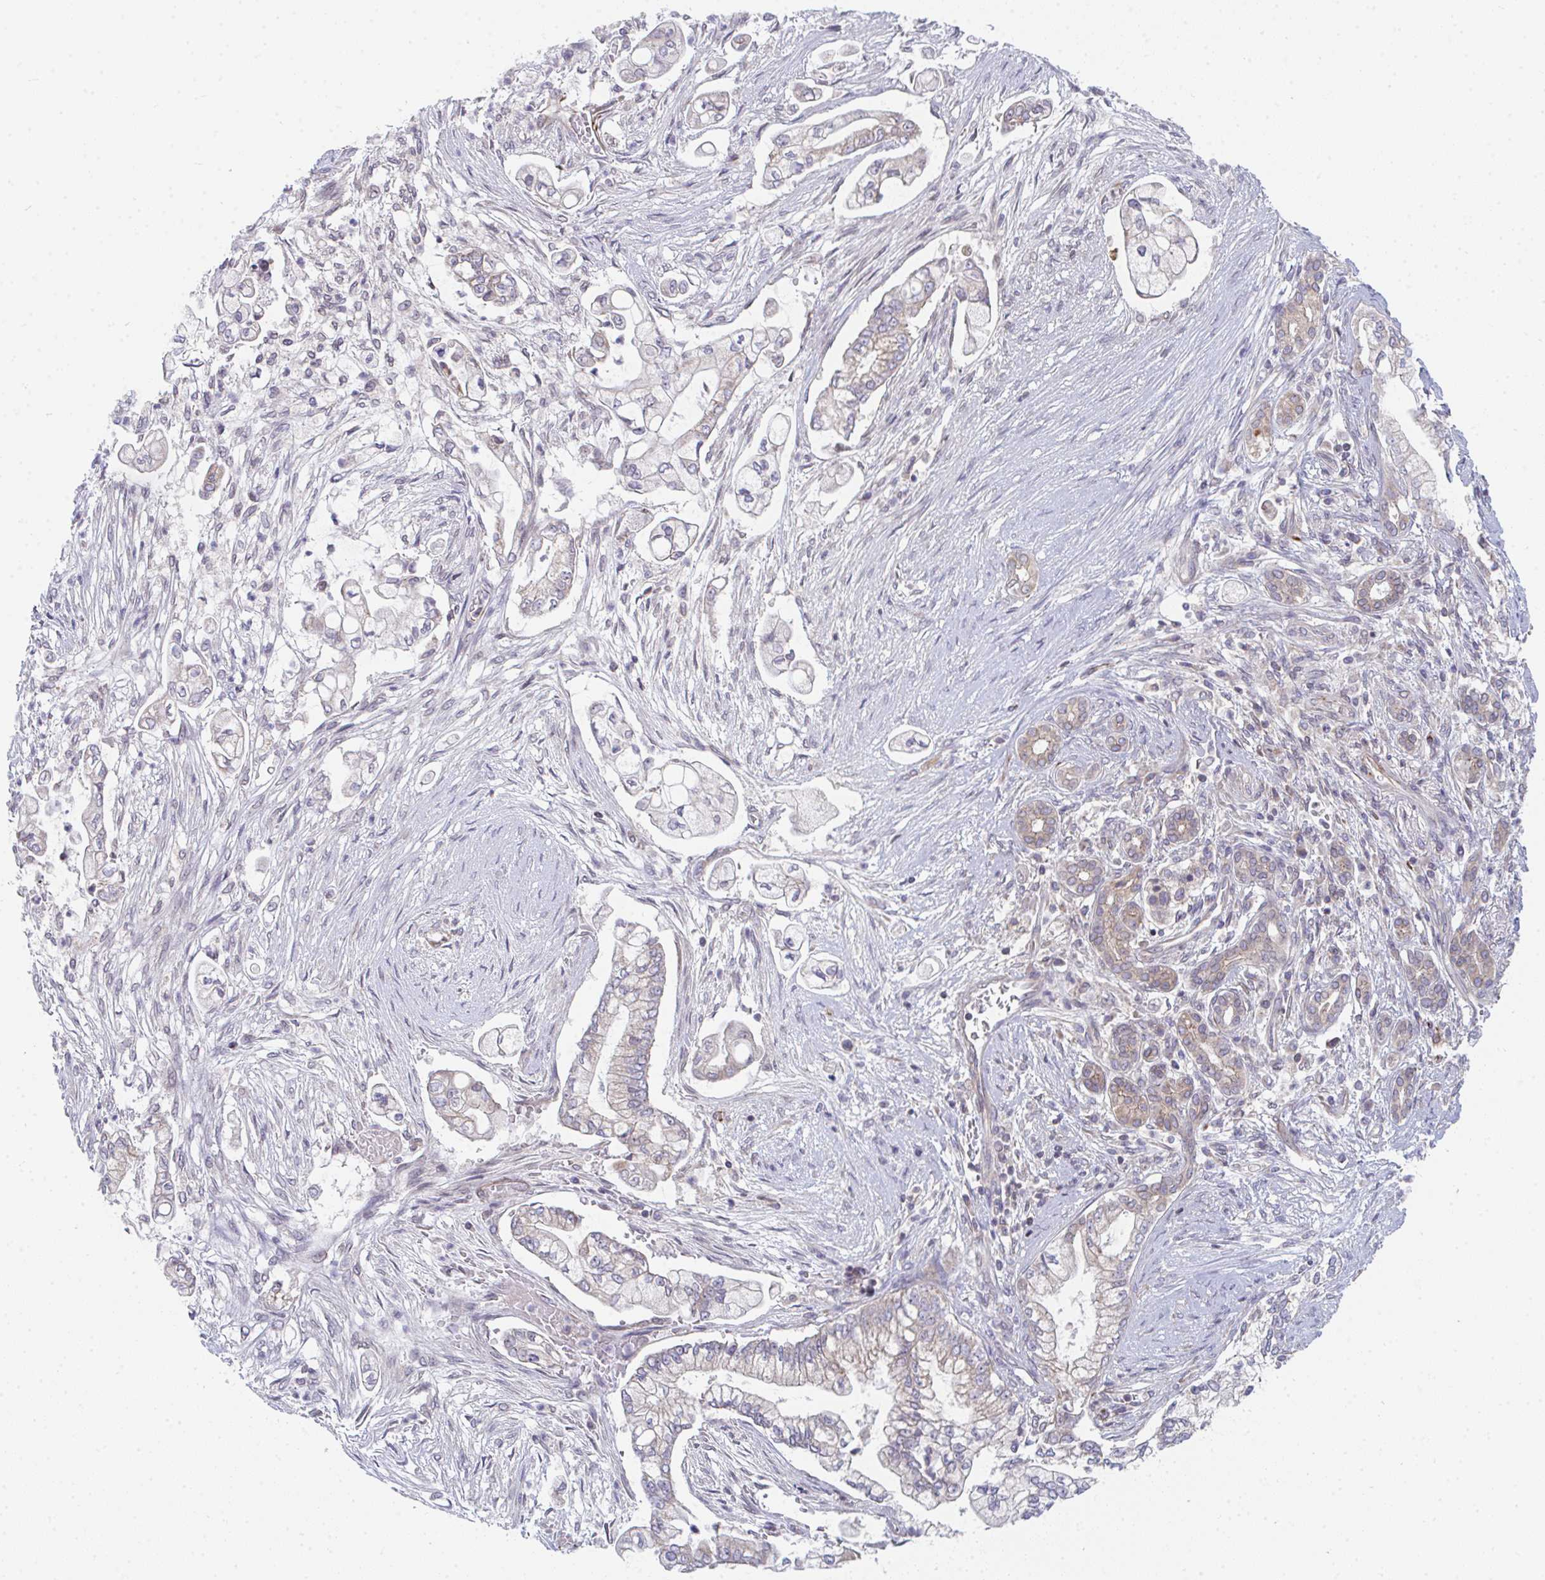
{"staining": {"intensity": "weak", "quantity": "25%-75%", "location": "cytoplasmic/membranous"}, "tissue": "pancreatic cancer", "cell_type": "Tumor cells", "image_type": "cancer", "snomed": [{"axis": "morphology", "description": "Adenocarcinoma, NOS"}, {"axis": "topography", "description": "Pancreas"}], "caption": "Immunohistochemistry (DAB) staining of pancreatic adenocarcinoma exhibits weak cytoplasmic/membranous protein staining in approximately 25%-75% of tumor cells. The protein is stained brown, and the nuclei are stained in blue (DAB (3,3'-diaminobenzidine) IHC with brightfield microscopy, high magnification).", "gene": "EIF1AD", "patient": {"sex": "female", "age": 69}}